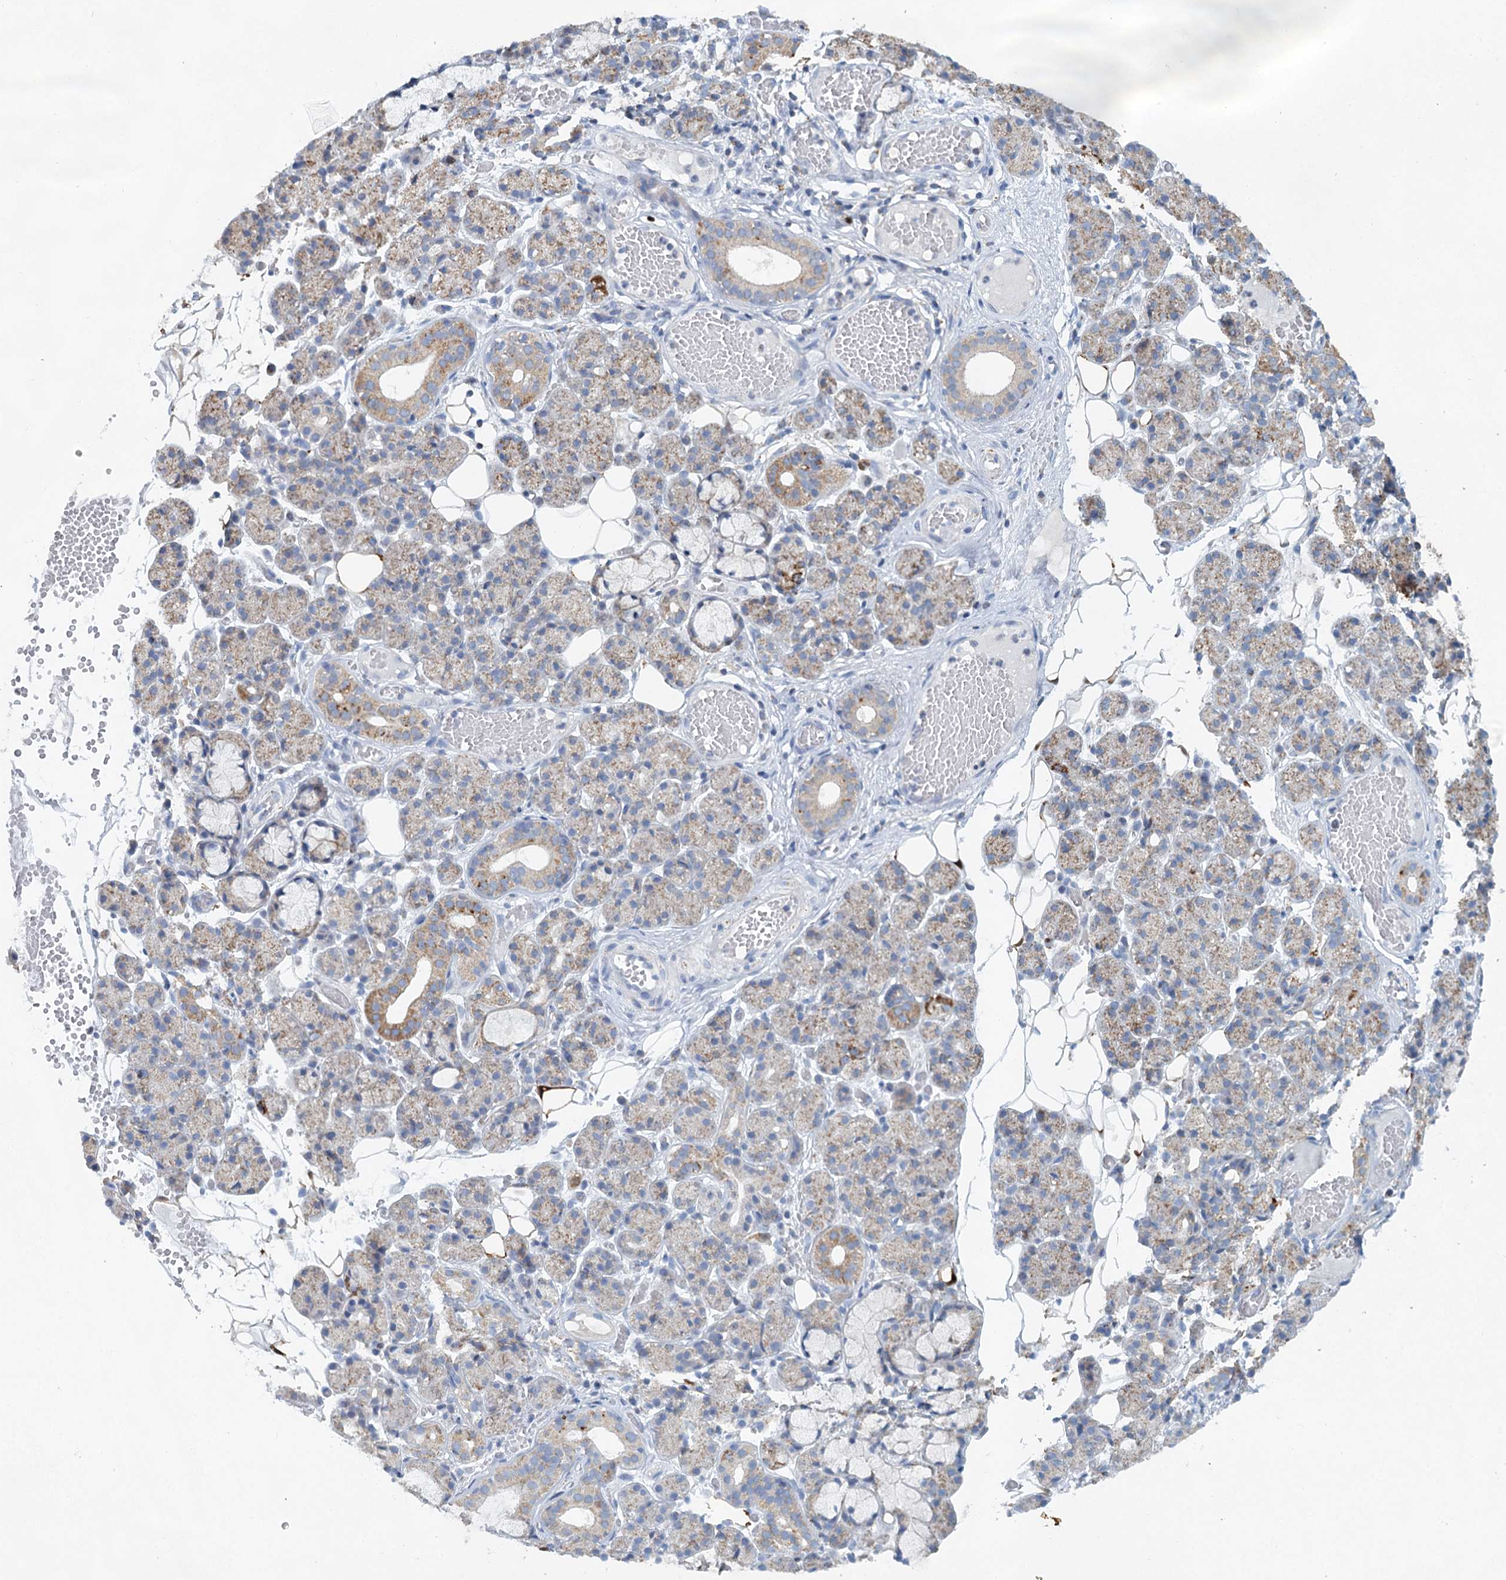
{"staining": {"intensity": "moderate", "quantity": "25%-75%", "location": "cytoplasmic/membranous"}, "tissue": "salivary gland", "cell_type": "Glandular cells", "image_type": "normal", "snomed": [{"axis": "morphology", "description": "Normal tissue, NOS"}, {"axis": "topography", "description": "Salivary gland"}], "caption": "This image exhibits immunohistochemistry staining of benign salivary gland, with medium moderate cytoplasmic/membranous staining in about 25%-75% of glandular cells.", "gene": "XPO6", "patient": {"sex": "male", "age": 63}}